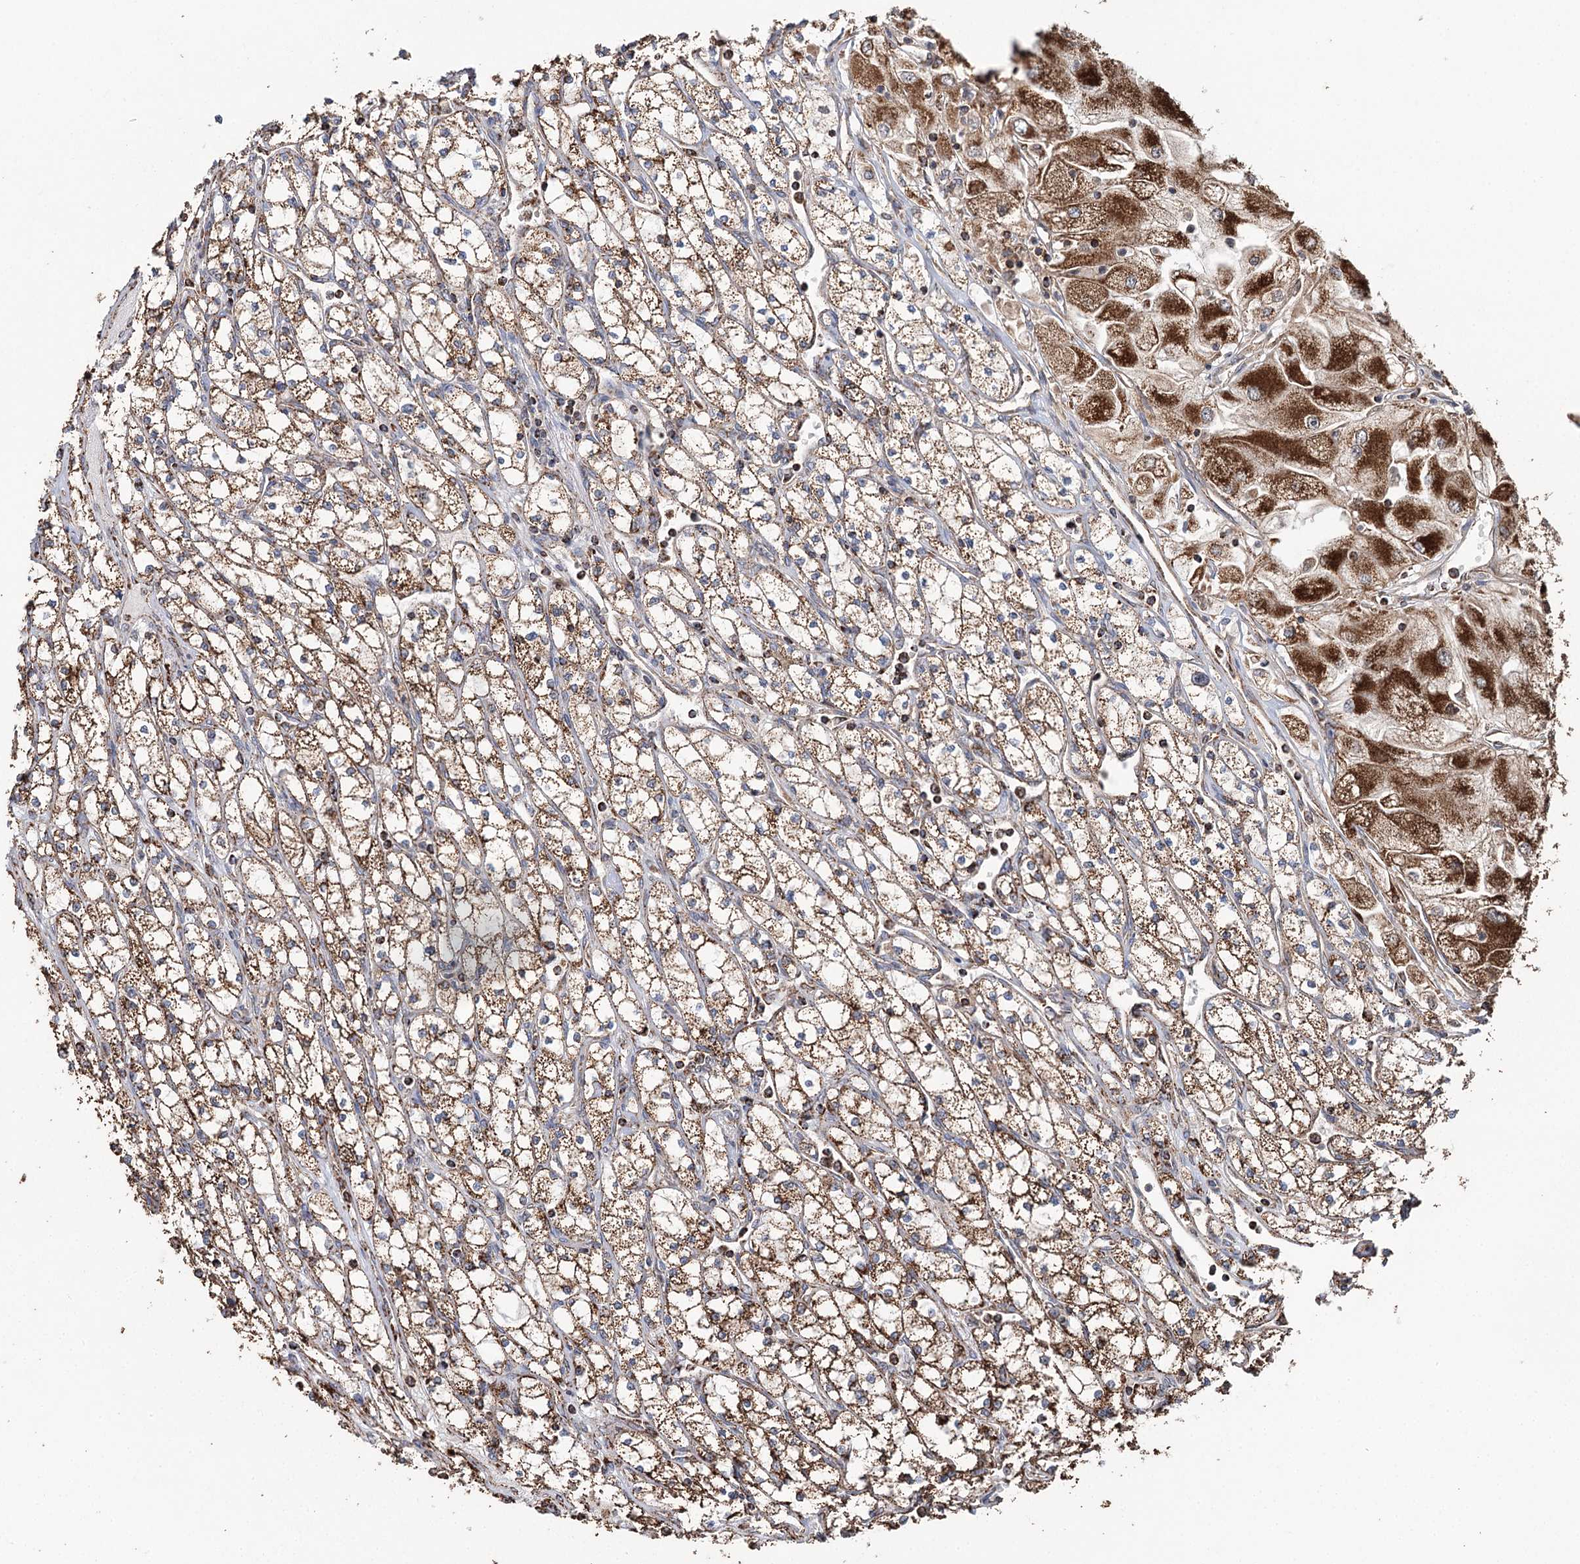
{"staining": {"intensity": "strong", "quantity": ">75%", "location": "cytoplasmic/membranous"}, "tissue": "renal cancer", "cell_type": "Tumor cells", "image_type": "cancer", "snomed": [{"axis": "morphology", "description": "Adenocarcinoma, NOS"}, {"axis": "topography", "description": "Kidney"}], "caption": "Adenocarcinoma (renal) stained with IHC demonstrates strong cytoplasmic/membranous expression in approximately >75% of tumor cells.", "gene": "APH1A", "patient": {"sex": "male", "age": 80}}